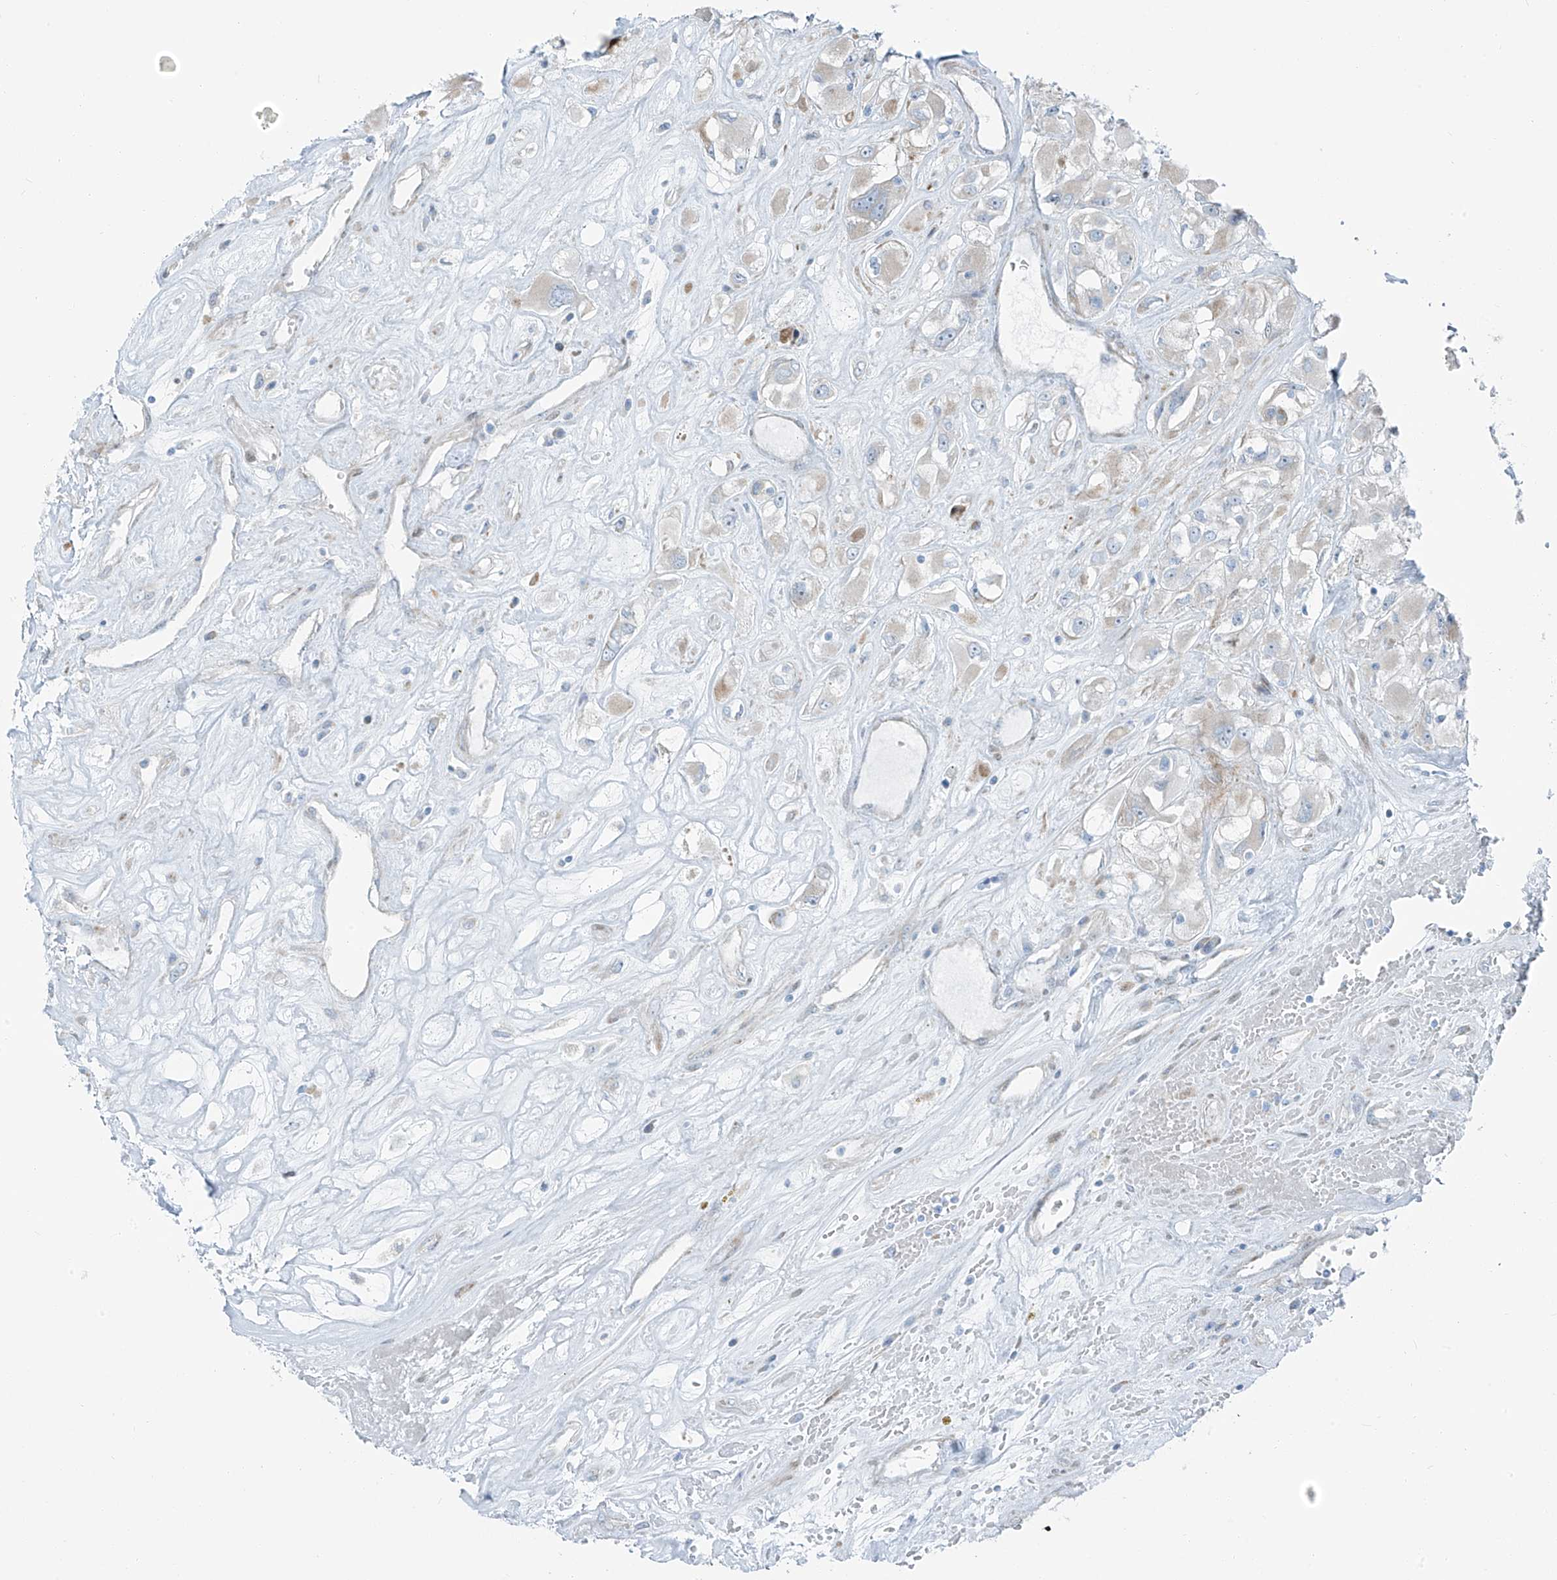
{"staining": {"intensity": "negative", "quantity": "none", "location": "none"}, "tissue": "renal cancer", "cell_type": "Tumor cells", "image_type": "cancer", "snomed": [{"axis": "morphology", "description": "Adenocarcinoma, NOS"}, {"axis": "topography", "description": "Kidney"}], "caption": "There is no significant expression in tumor cells of renal adenocarcinoma.", "gene": "HIC2", "patient": {"sex": "female", "age": 52}}